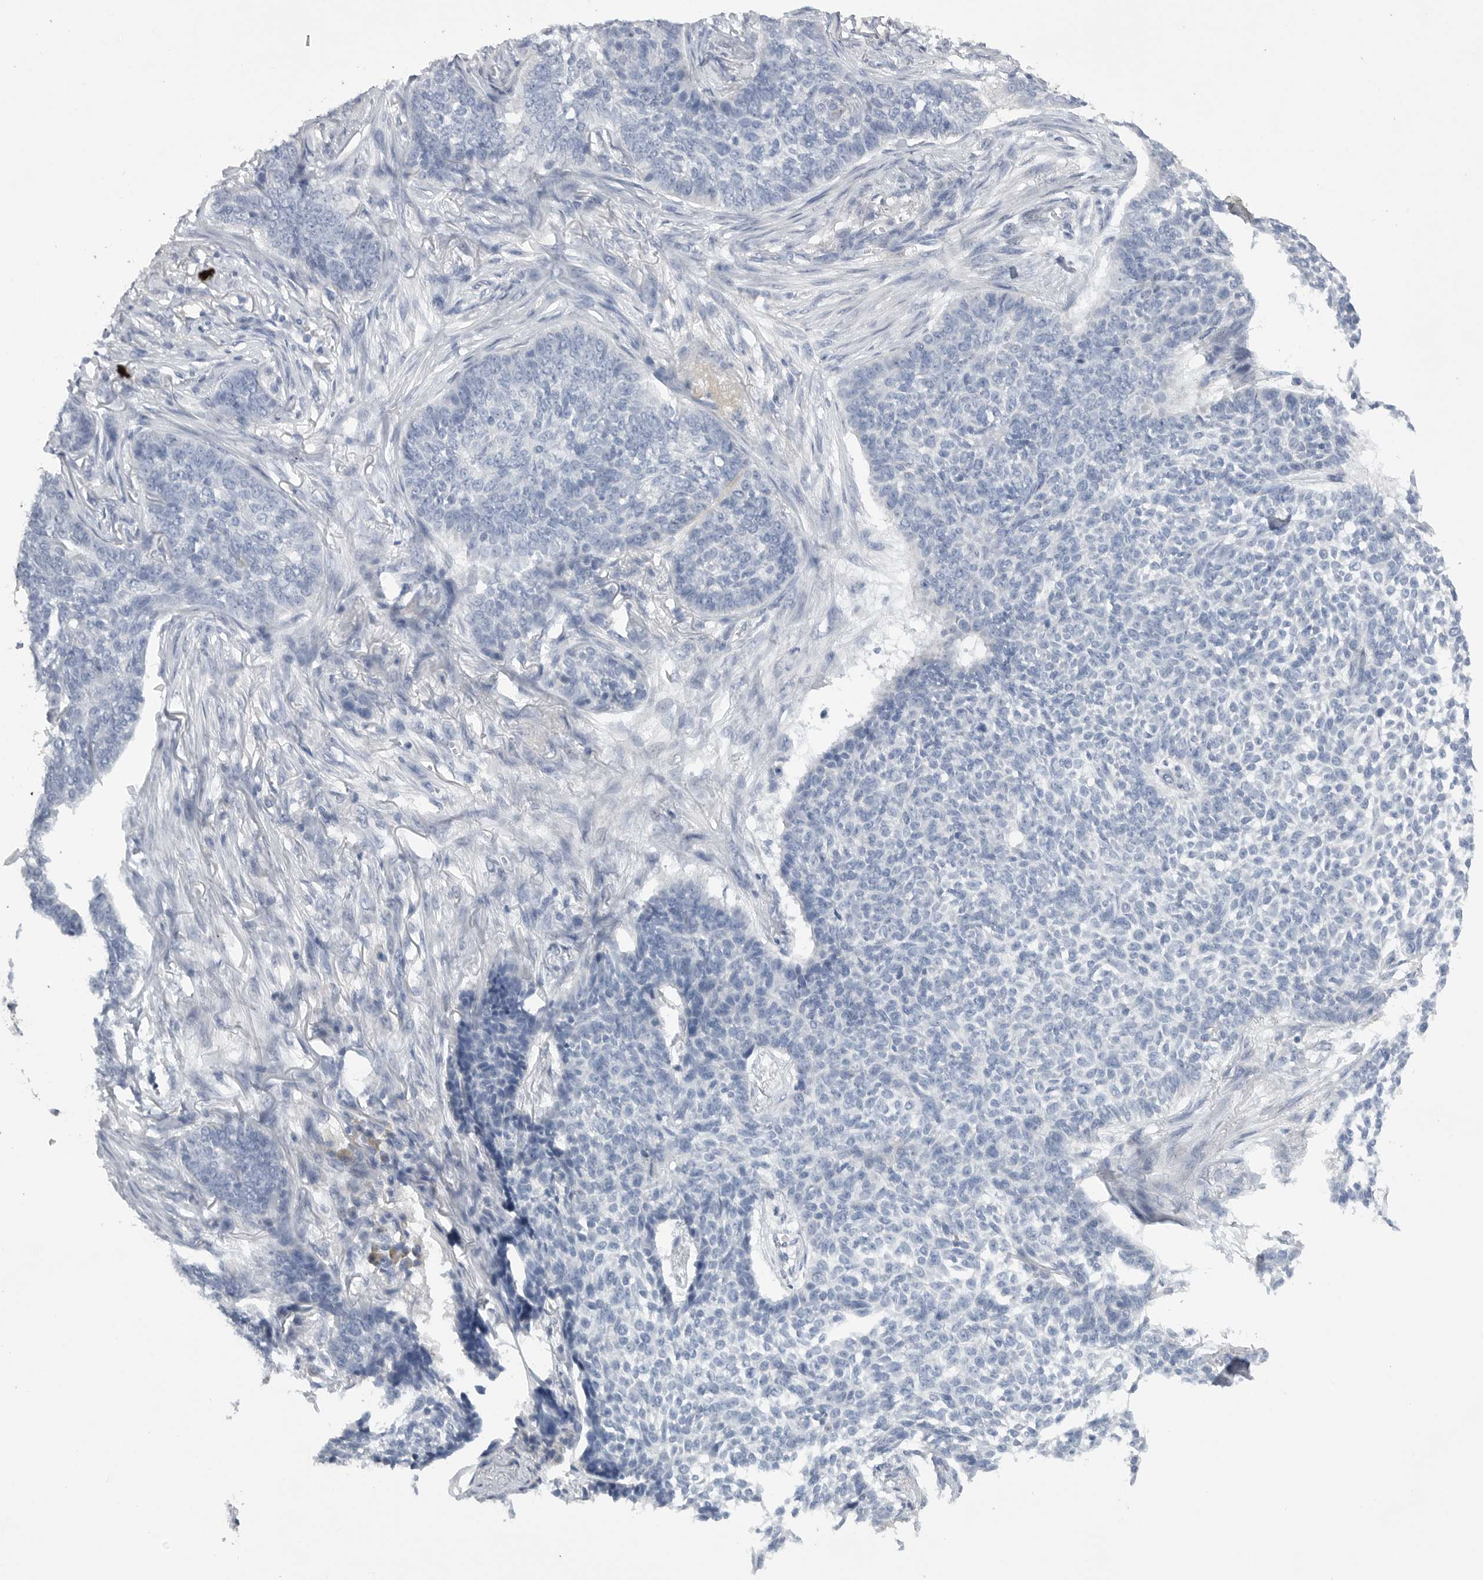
{"staining": {"intensity": "negative", "quantity": "none", "location": "none"}, "tissue": "skin cancer", "cell_type": "Tumor cells", "image_type": "cancer", "snomed": [{"axis": "morphology", "description": "Basal cell carcinoma"}, {"axis": "topography", "description": "Skin"}], "caption": "Human basal cell carcinoma (skin) stained for a protein using IHC demonstrates no expression in tumor cells.", "gene": "EDEM3", "patient": {"sex": "male", "age": 85}}